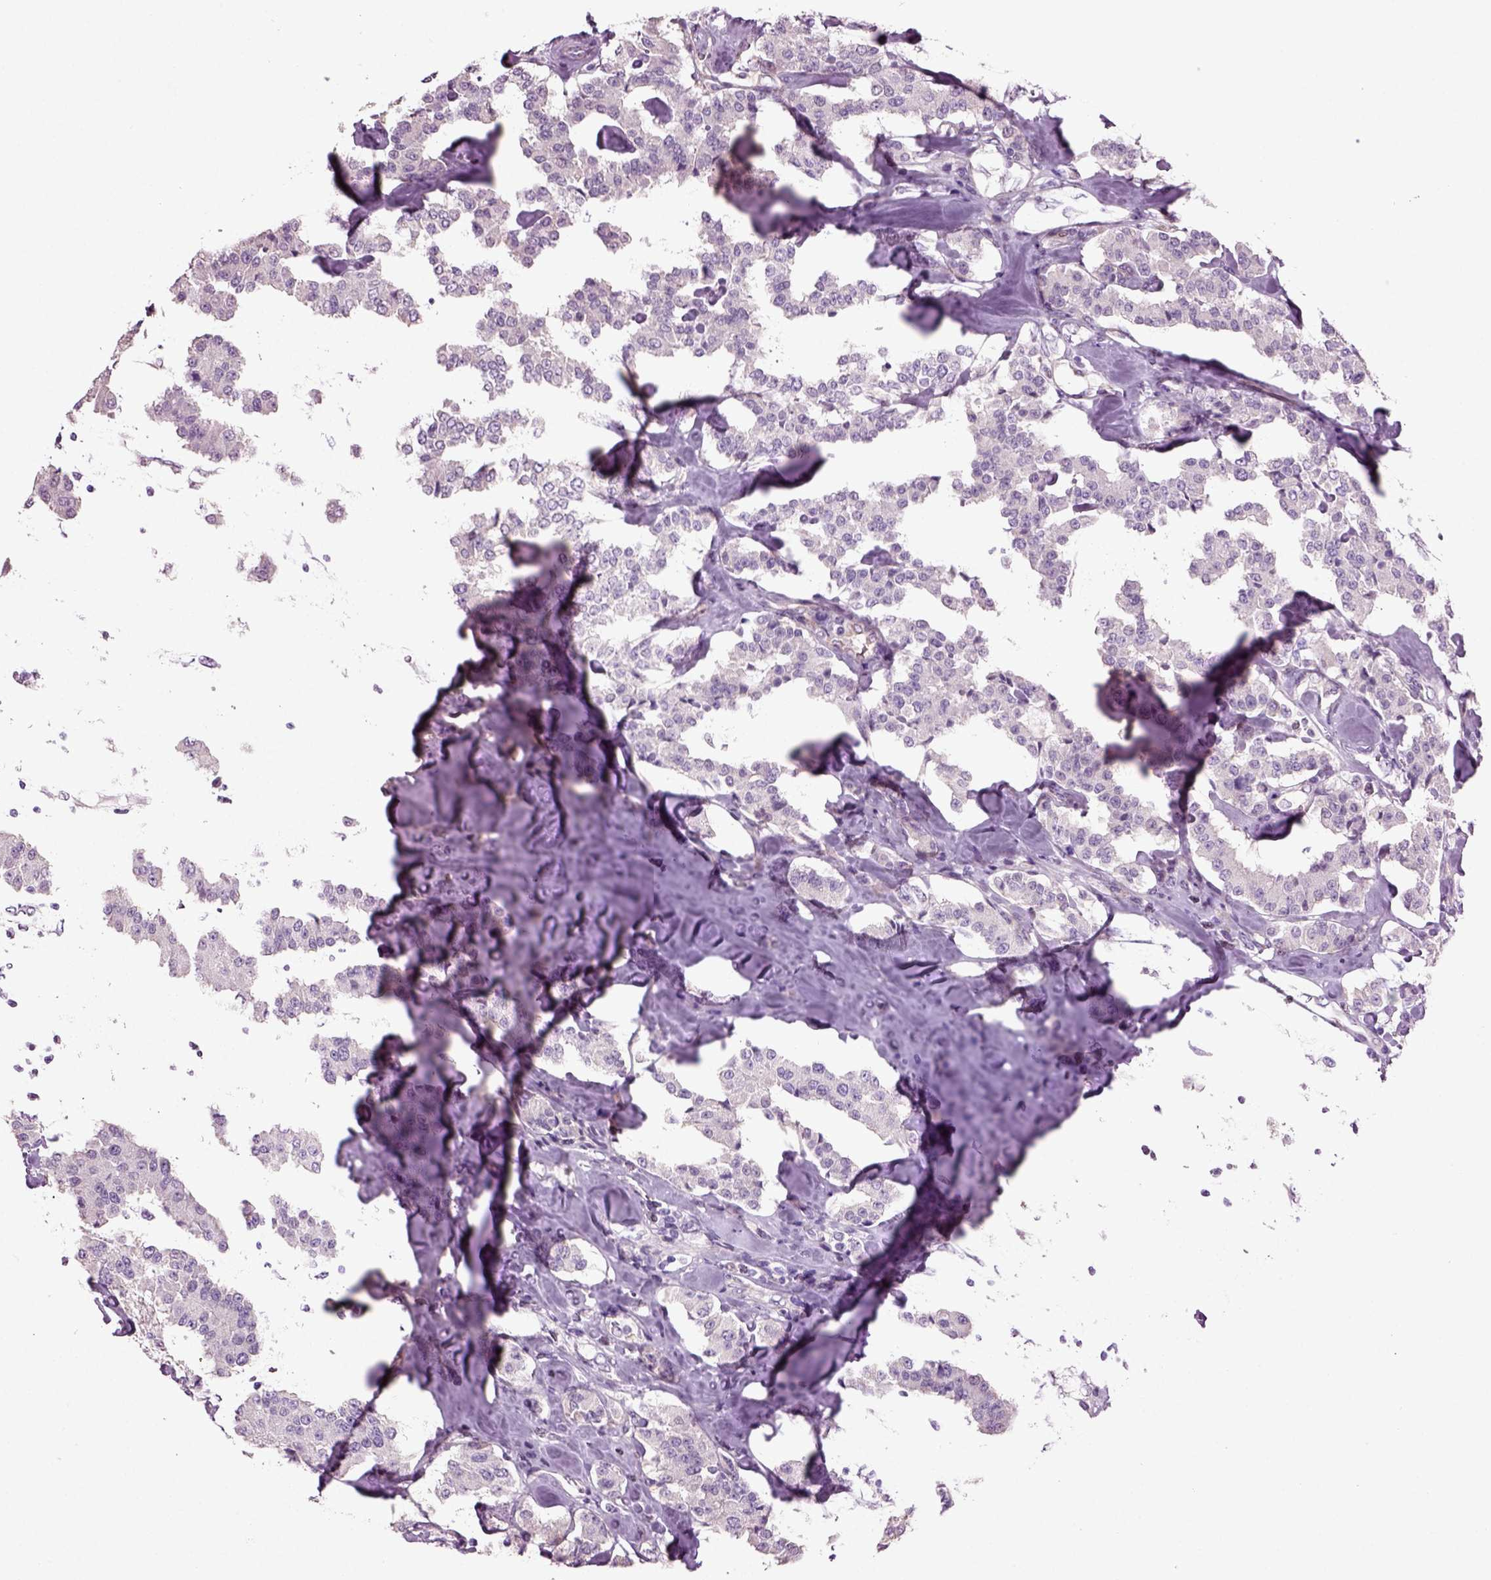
{"staining": {"intensity": "negative", "quantity": "none", "location": "none"}, "tissue": "carcinoid", "cell_type": "Tumor cells", "image_type": "cancer", "snomed": [{"axis": "morphology", "description": "Carcinoid, malignant, NOS"}, {"axis": "topography", "description": "Pancreas"}], "caption": "Tumor cells are negative for protein expression in human carcinoid. (DAB IHC, high magnification).", "gene": "ARID3A", "patient": {"sex": "male", "age": 41}}